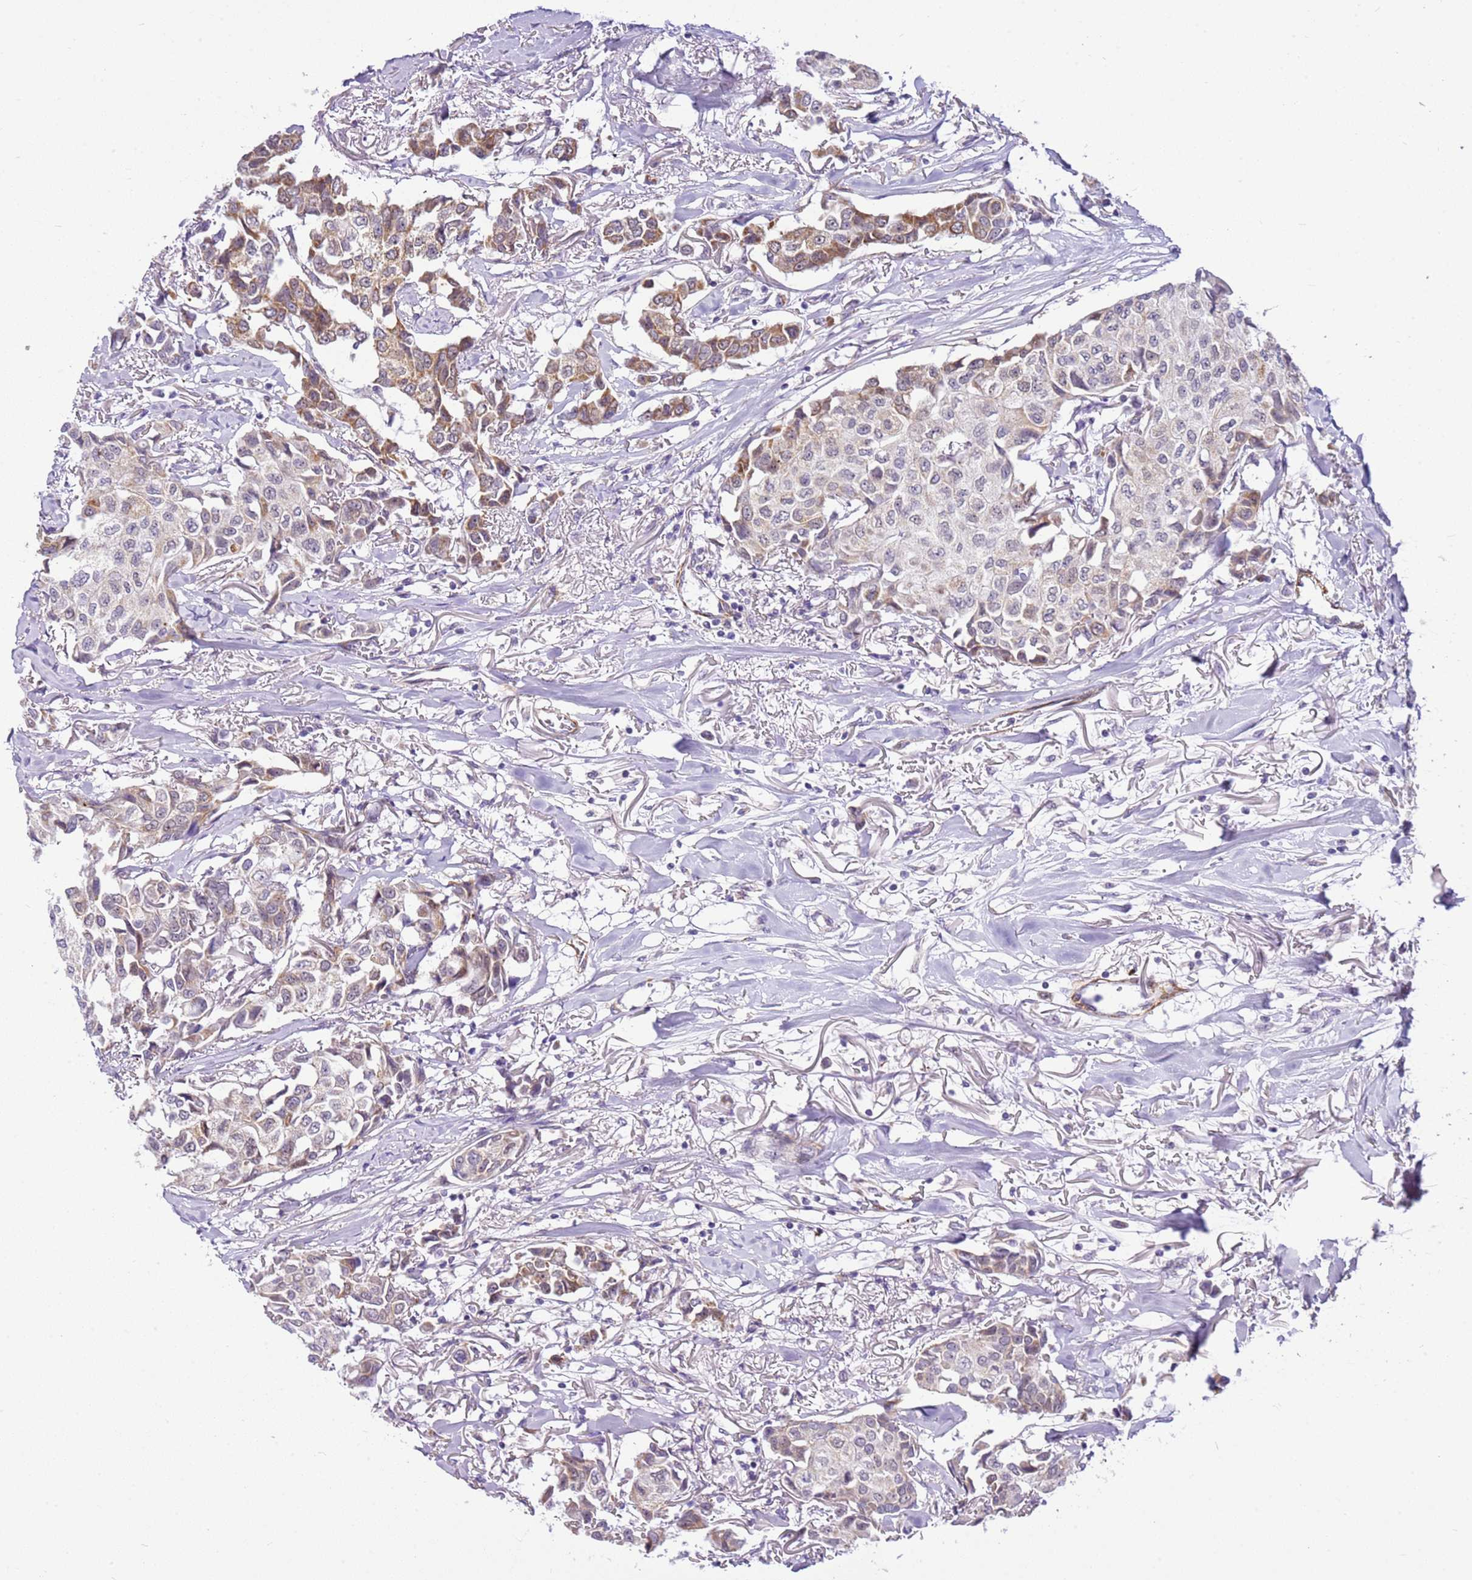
{"staining": {"intensity": "moderate", "quantity": "<25%", "location": "cytoplasmic/membranous"}, "tissue": "breast cancer", "cell_type": "Tumor cells", "image_type": "cancer", "snomed": [{"axis": "morphology", "description": "Duct carcinoma"}, {"axis": "topography", "description": "Breast"}], "caption": "Protein staining of breast infiltrating ductal carcinoma tissue reveals moderate cytoplasmic/membranous expression in approximately <25% of tumor cells.", "gene": "SMIM4", "patient": {"sex": "female", "age": 80}}